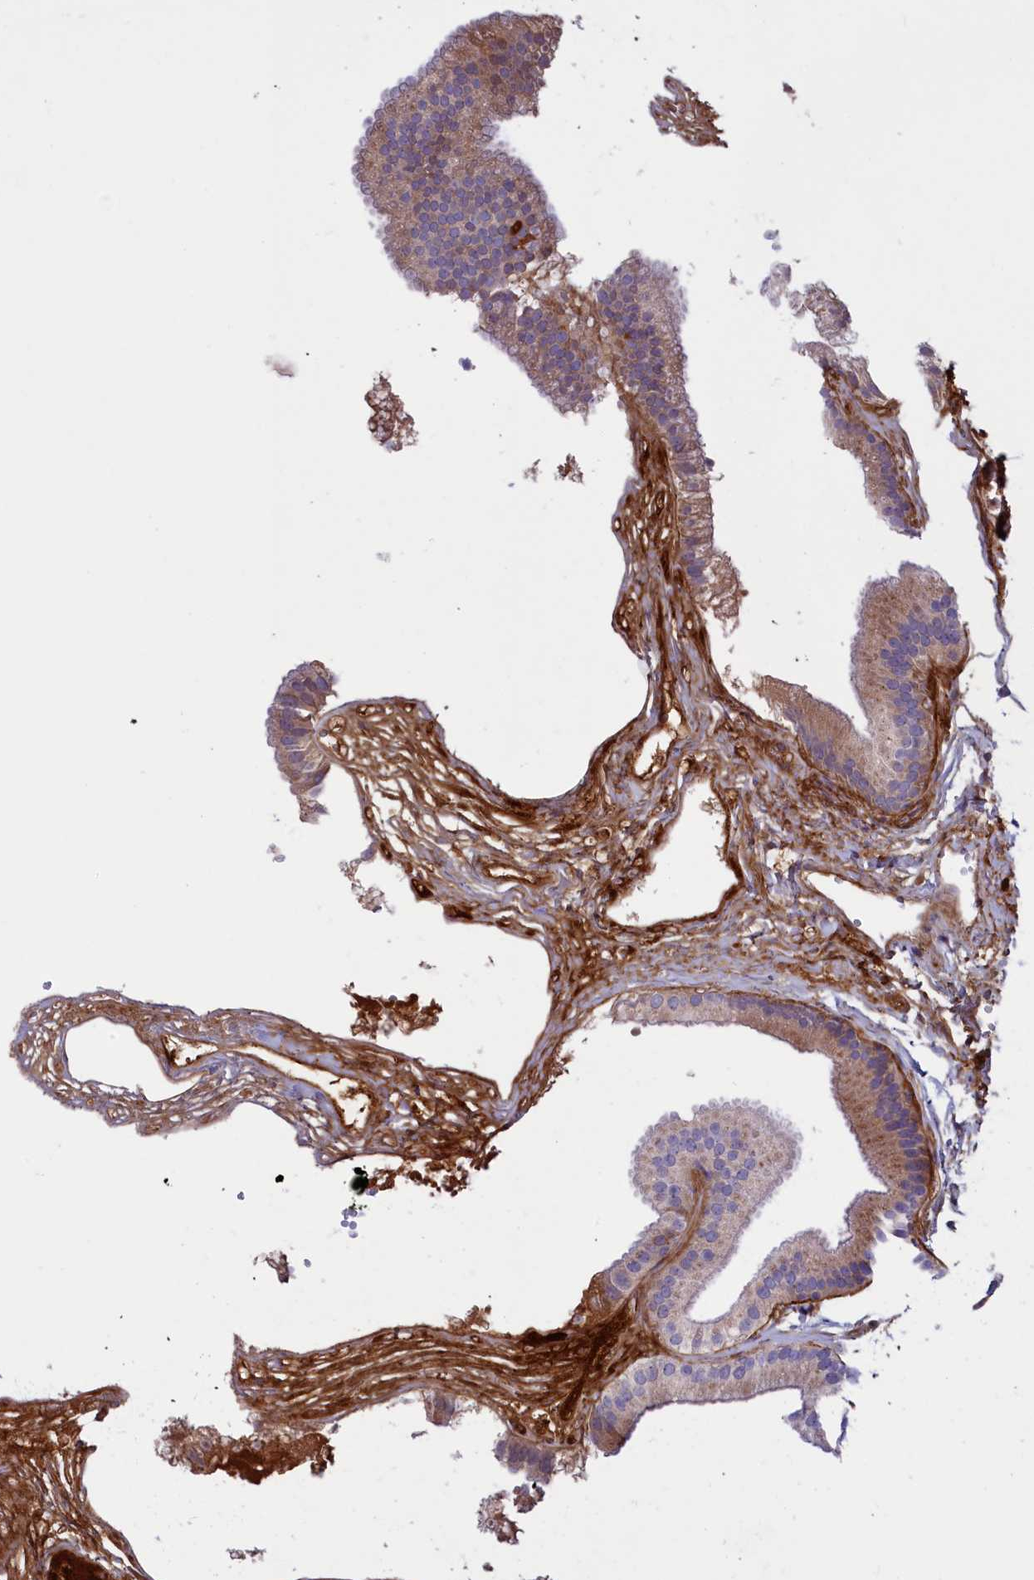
{"staining": {"intensity": "strong", "quantity": "<25%", "location": "cytoplasmic/membranous"}, "tissue": "gallbladder", "cell_type": "Glandular cells", "image_type": "normal", "snomed": [{"axis": "morphology", "description": "Normal tissue, NOS"}, {"axis": "topography", "description": "Gallbladder"}], "caption": "The immunohistochemical stain shows strong cytoplasmic/membranous positivity in glandular cells of normal gallbladder.", "gene": "LOXL1", "patient": {"sex": "female", "age": 54}}